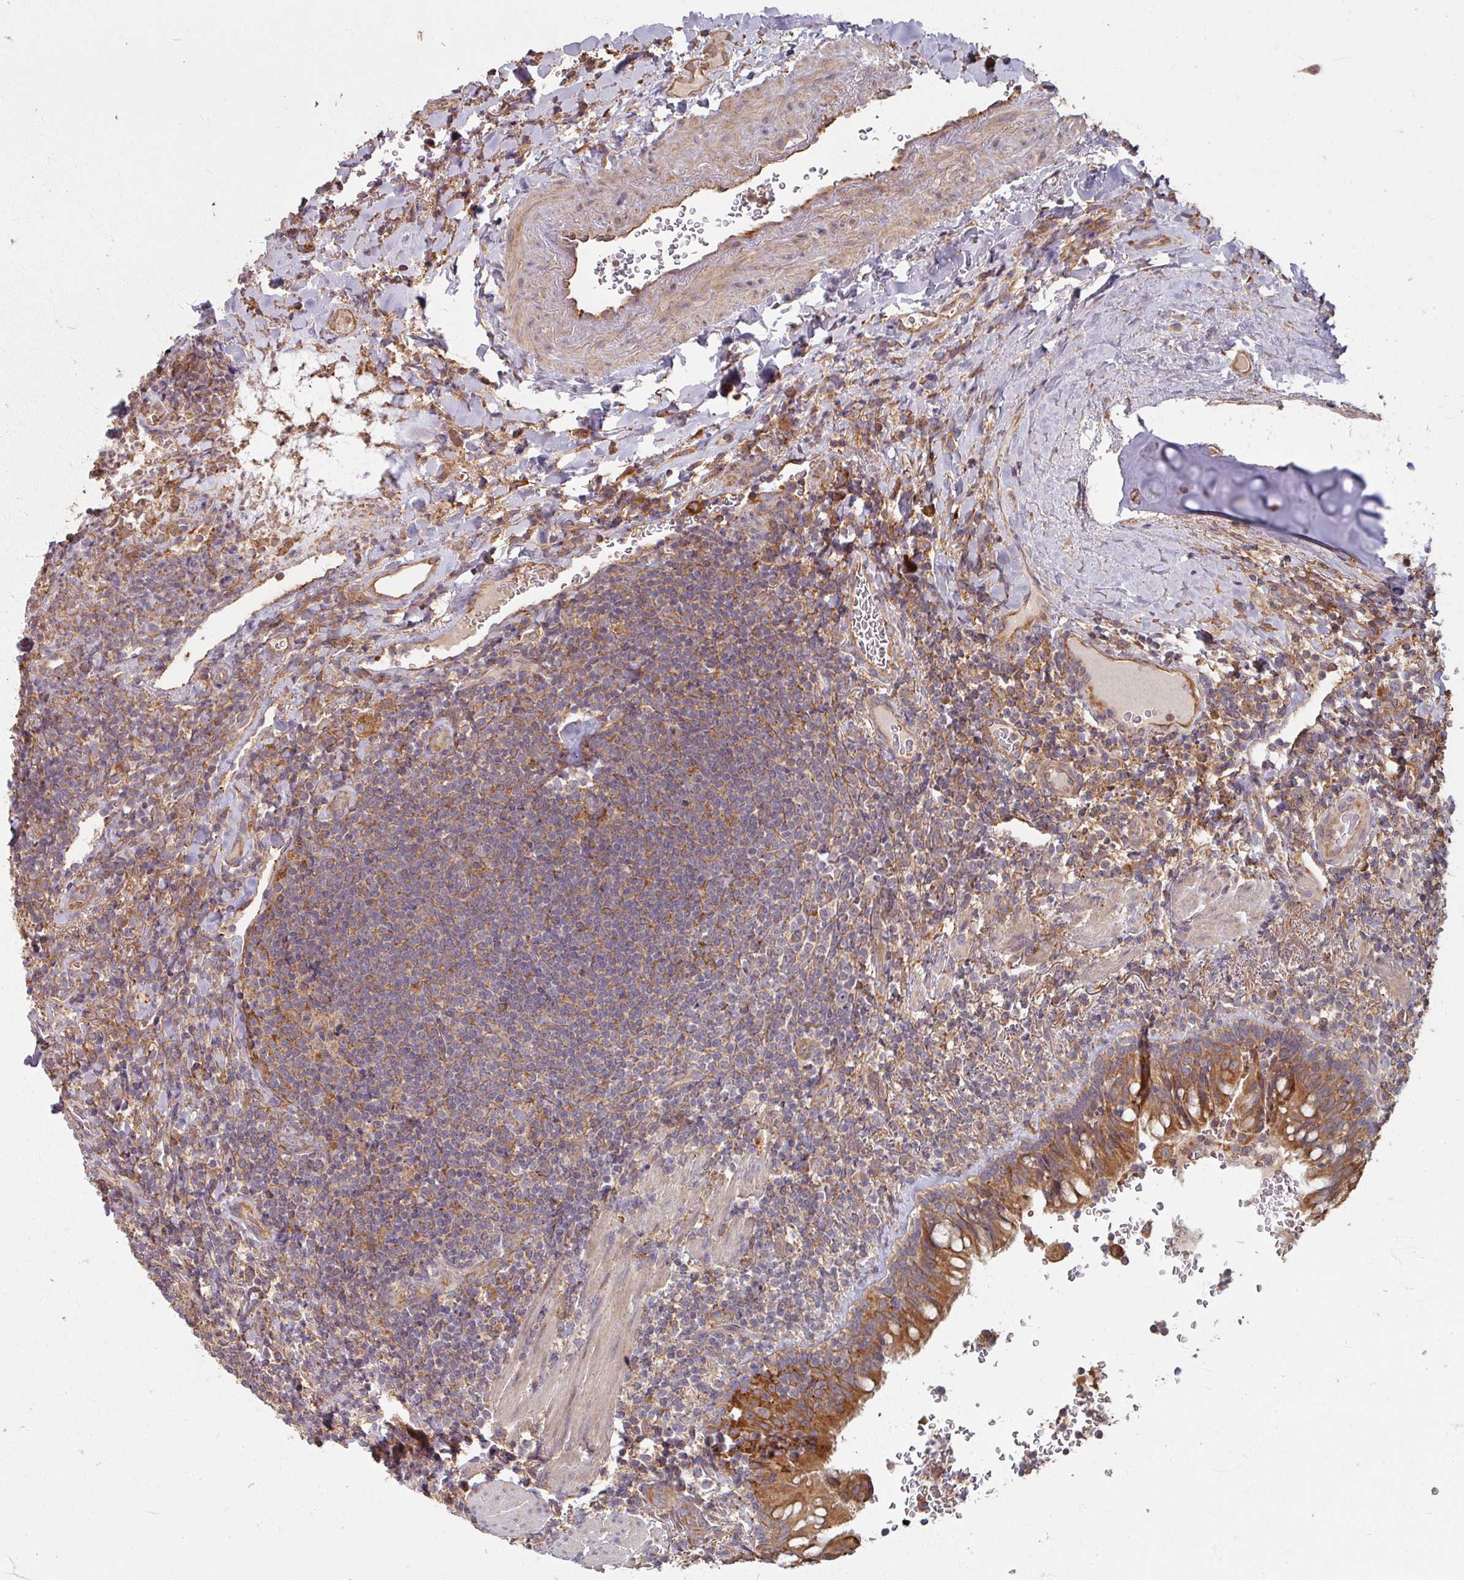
{"staining": {"intensity": "weak", "quantity": "<25%", "location": "cytoplasmic/membranous"}, "tissue": "lymphoma", "cell_type": "Tumor cells", "image_type": "cancer", "snomed": [{"axis": "morphology", "description": "Malignant lymphoma, non-Hodgkin's type, Low grade"}, {"axis": "topography", "description": "Lung"}], "caption": "DAB (3,3'-diaminobenzidine) immunohistochemical staining of low-grade malignant lymphoma, non-Hodgkin's type shows no significant expression in tumor cells.", "gene": "CCDC68", "patient": {"sex": "female", "age": 71}}